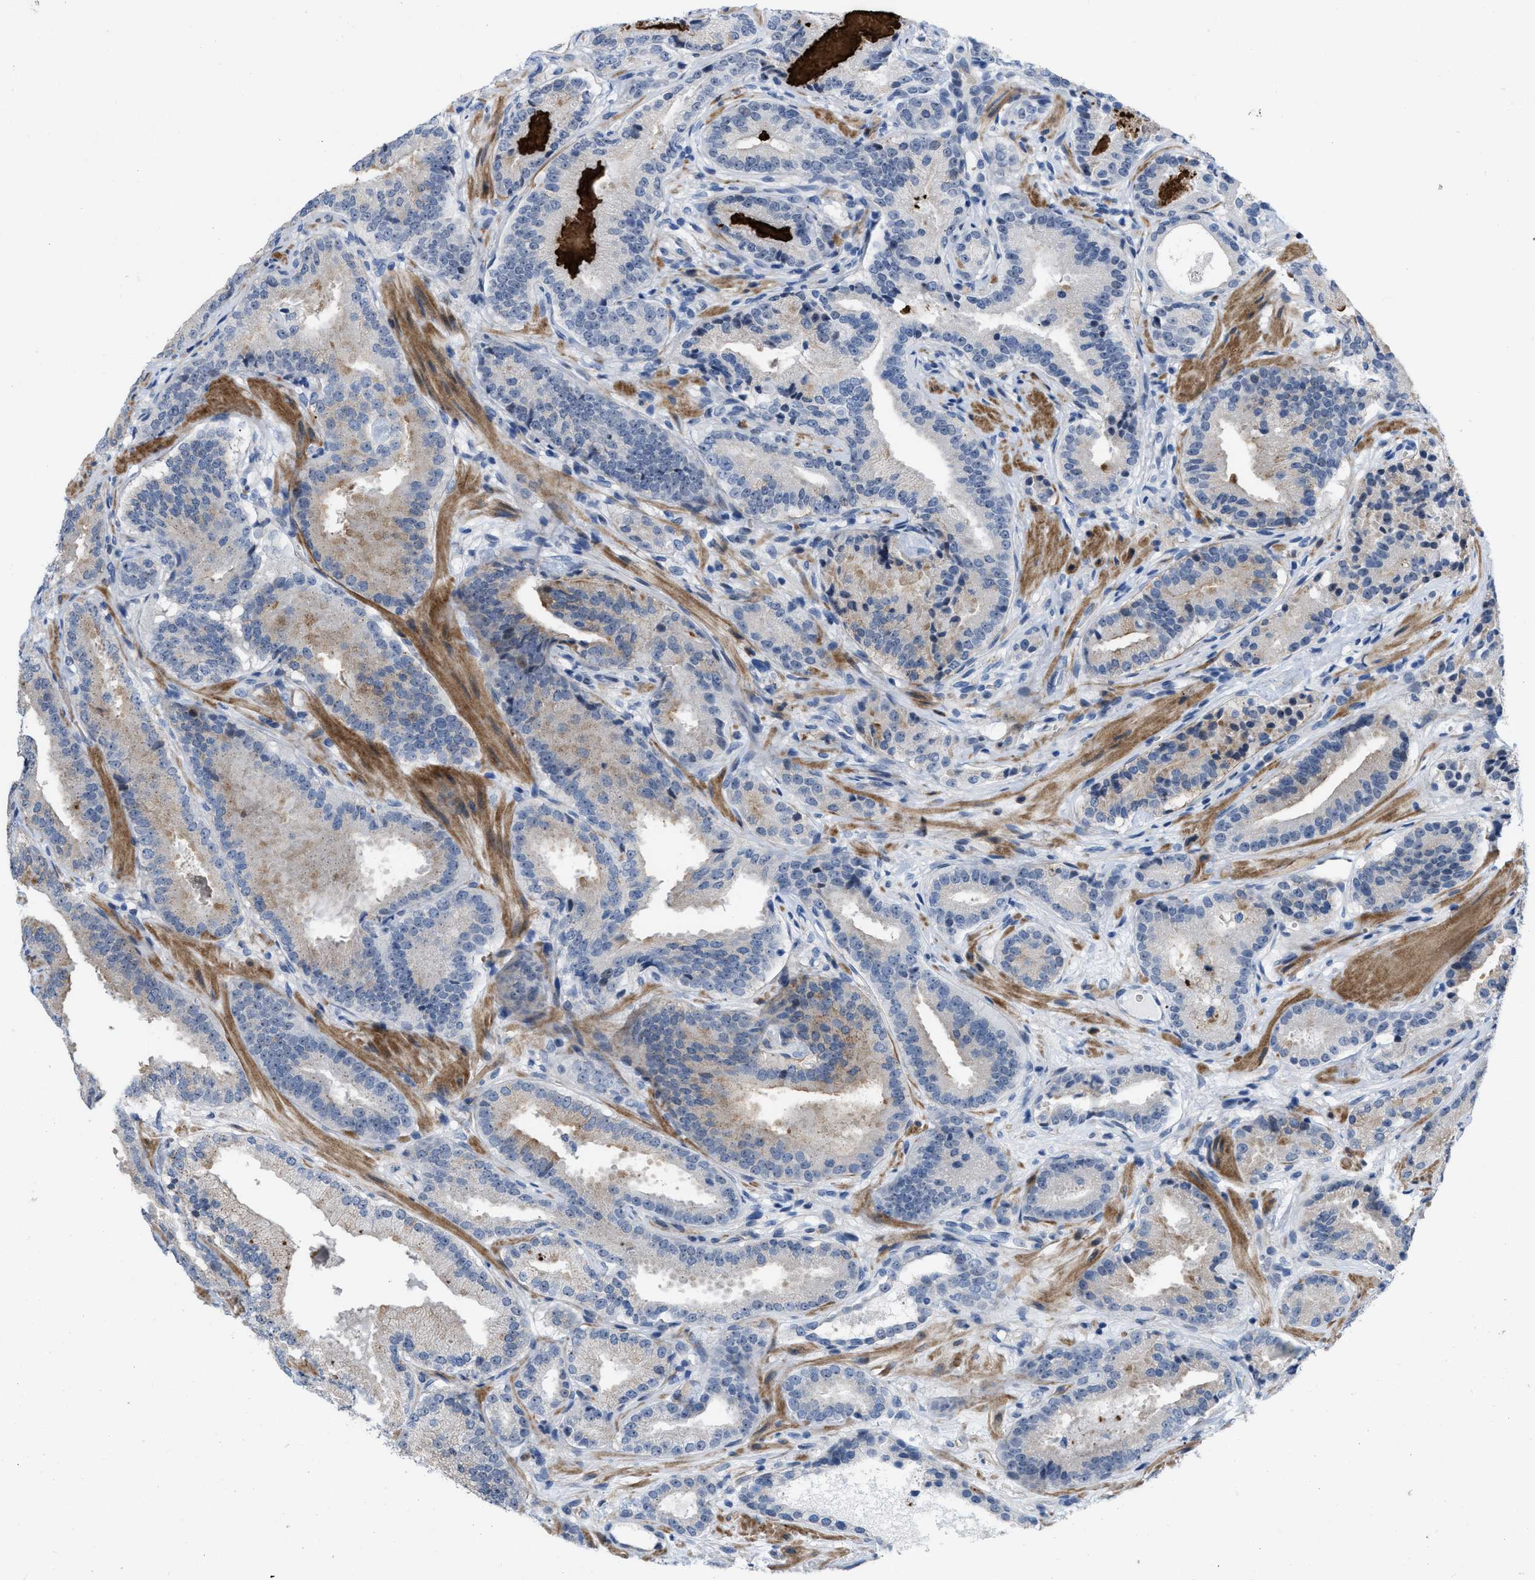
{"staining": {"intensity": "moderate", "quantity": "<25%", "location": "cytoplasmic/membranous,nuclear"}, "tissue": "prostate cancer", "cell_type": "Tumor cells", "image_type": "cancer", "snomed": [{"axis": "morphology", "description": "Adenocarcinoma, Low grade"}, {"axis": "topography", "description": "Prostate"}], "caption": "An image of prostate cancer stained for a protein displays moderate cytoplasmic/membranous and nuclear brown staining in tumor cells.", "gene": "POLR1F", "patient": {"sex": "male", "age": 51}}